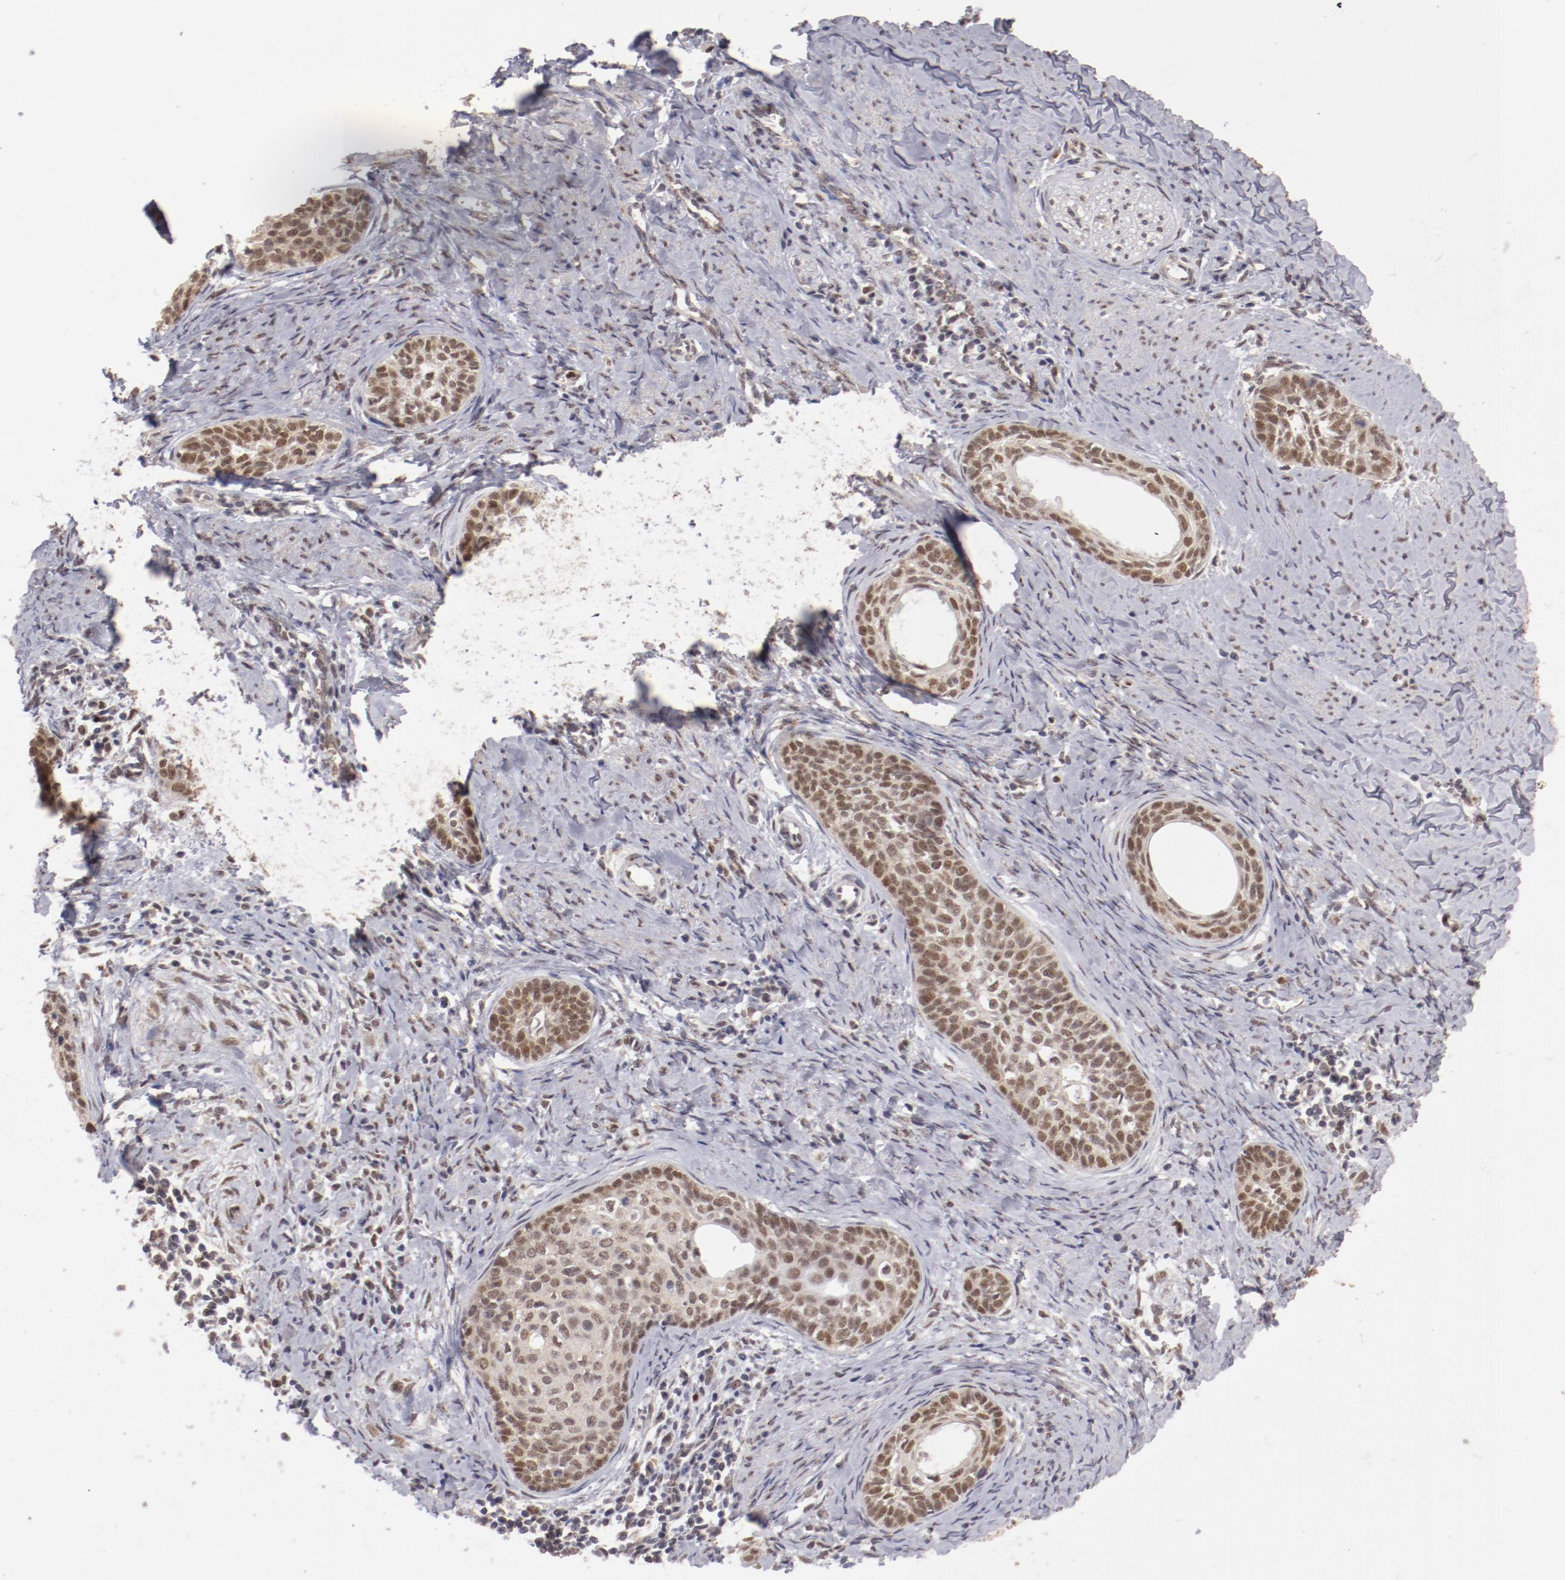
{"staining": {"intensity": "moderate", "quantity": ">75%", "location": "nuclear"}, "tissue": "cervical cancer", "cell_type": "Tumor cells", "image_type": "cancer", "snomed": [{"axis": "morphology", "description": "Squamous cell carcinoma, NOS"}, {"axis": "topography", "description": "Cervix"}], "caption": "Immunohistochemistry (IHC) (DAB (3,3'-diaminobenzidine)) staining of human cervical squamous cell carcinoma reveals moderate nuclear protein staining in about >75% of tumor cells. (DAB (3,3'-diaminobenzidine) = brown stain, brightfield microscopy at high magnification).", "gene": "NFE2", "patient": {"sex": "female", "age": 33}}